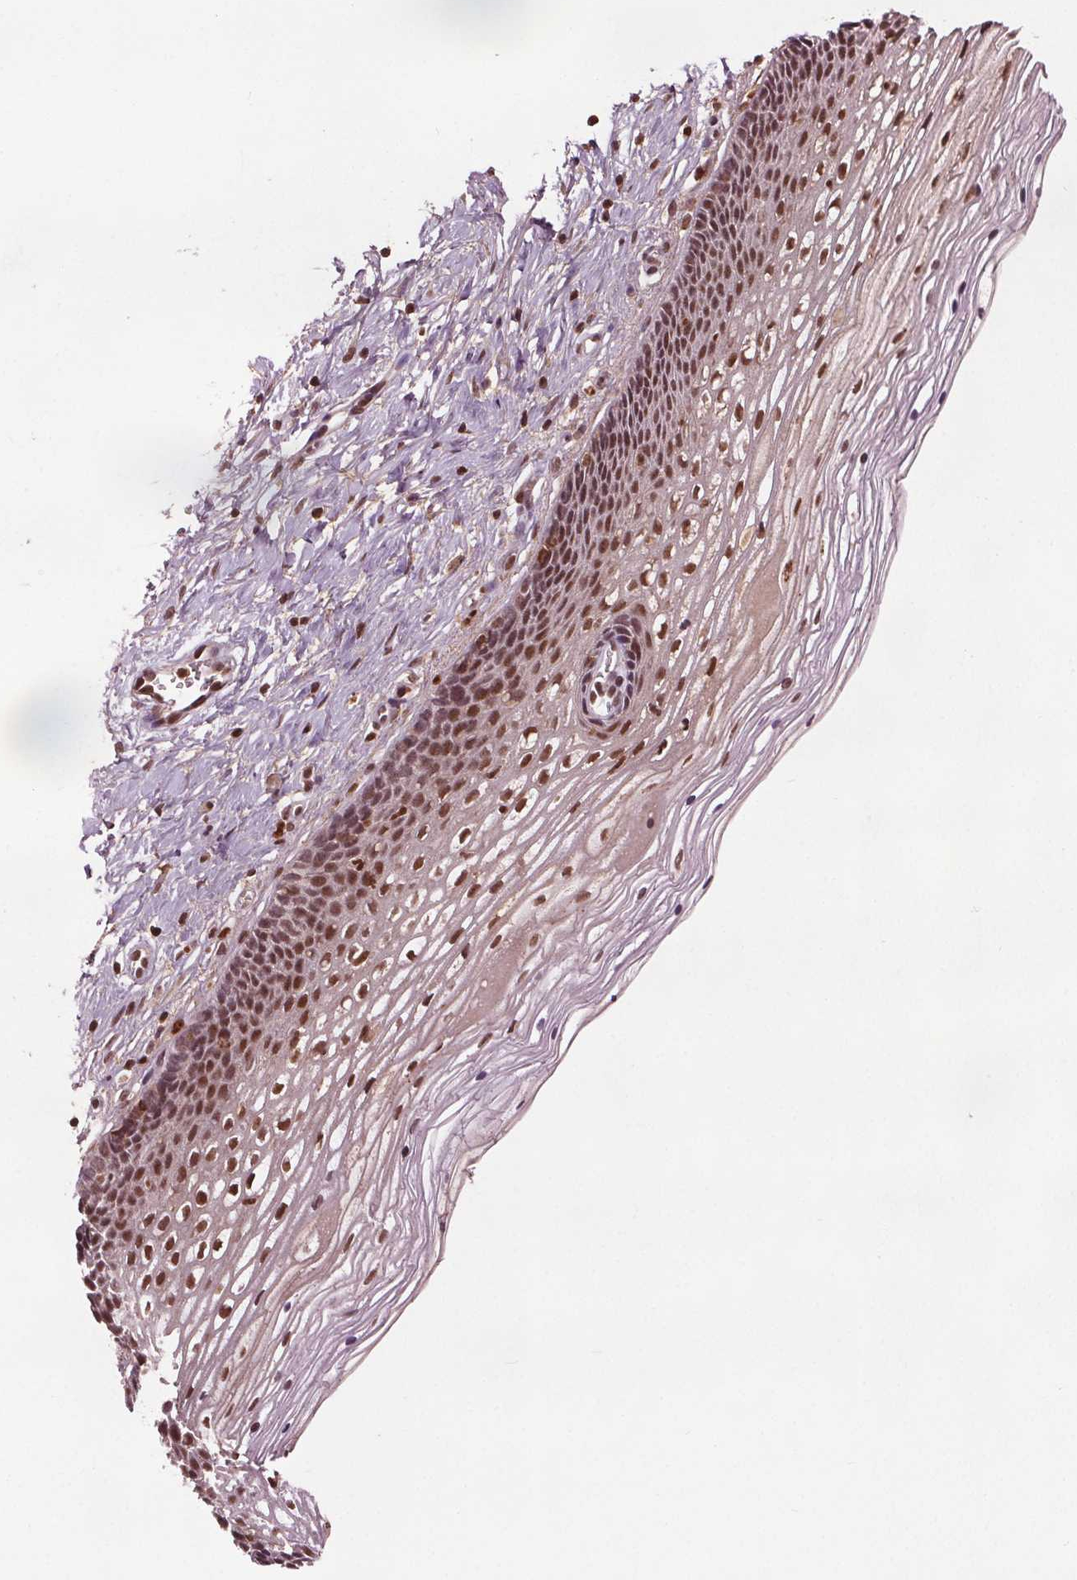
{"staining": {"intensity": "moderate", "quantity": ">75%", "location": "nuclear"}, "tissue": "cervix", "cell_type": "Glandular cells", "image_type": "normal", "snomed": [{"axis": "morphology", "description": "Normal tissue, NOS"}, {"axis": "topography", "description": "Cervix"}], "caption": "Brown immunohistochemical staining in normal cervix displays moderate nuclear staining in about >75% of glandular cells.", "gene": "DDX11", "patient": {"sex": "female", "age": 34}}